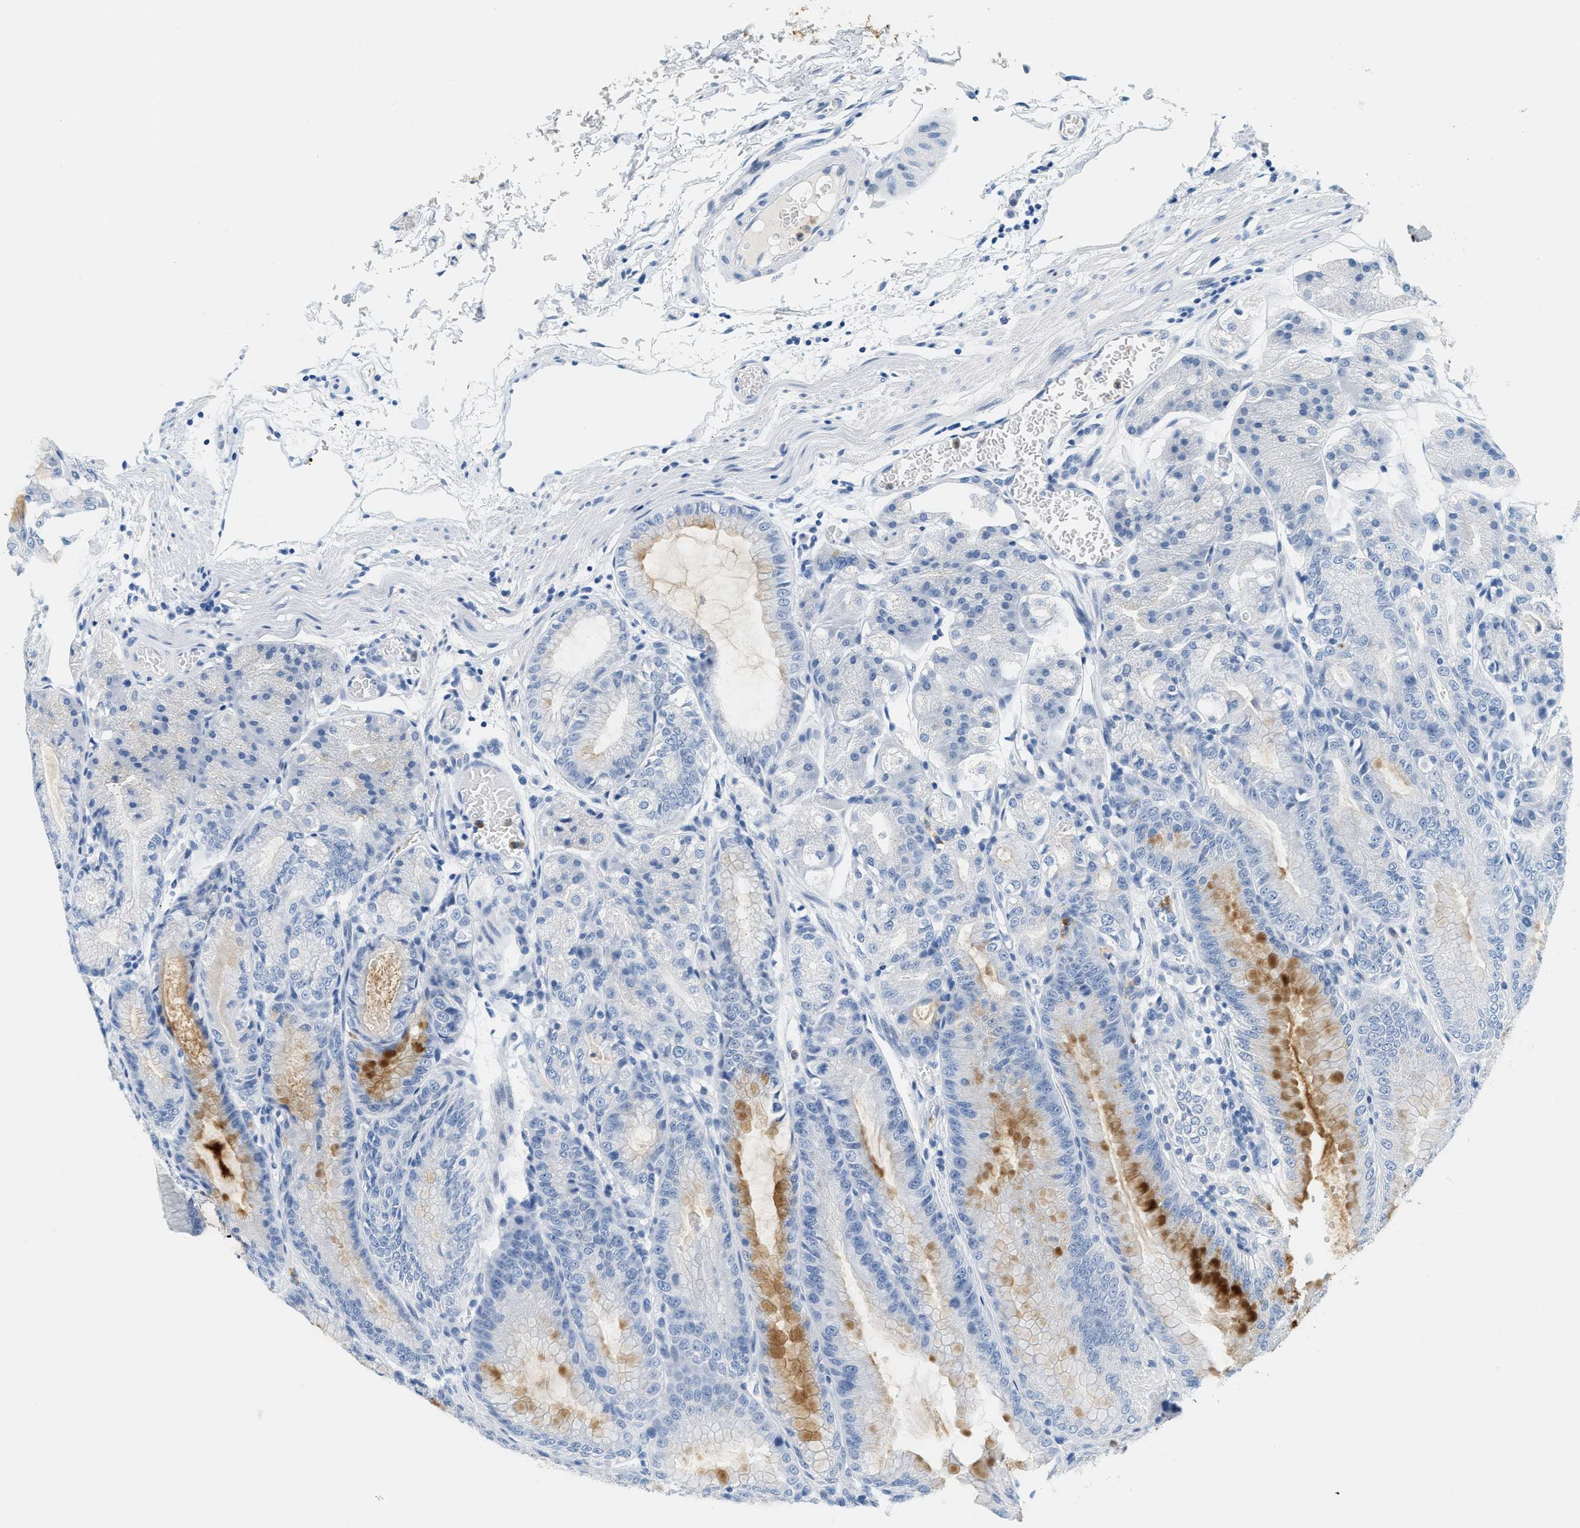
{"staining": {"intensity": "strong", "quantity": "25%-75%", "location": "cytoplasmic/membranous"}, "tissue": "stomach", "cell_type": "Glandular cells", "image_type": "normal", "snomed": [{"axis": "morphology", "description": "Normal tissue, NOS"}, {"axis": "topography", "description": "Stomach, lower"}], "caption": "A histopathology image showing strong cytoplasmic/membranous staining in approximately 25%-75% of glandular cells in normal stomach, as visualized by brown immunohistochemical staining.", "gene": "LCN2", "patient": {"sex": "male", "age": 71}}